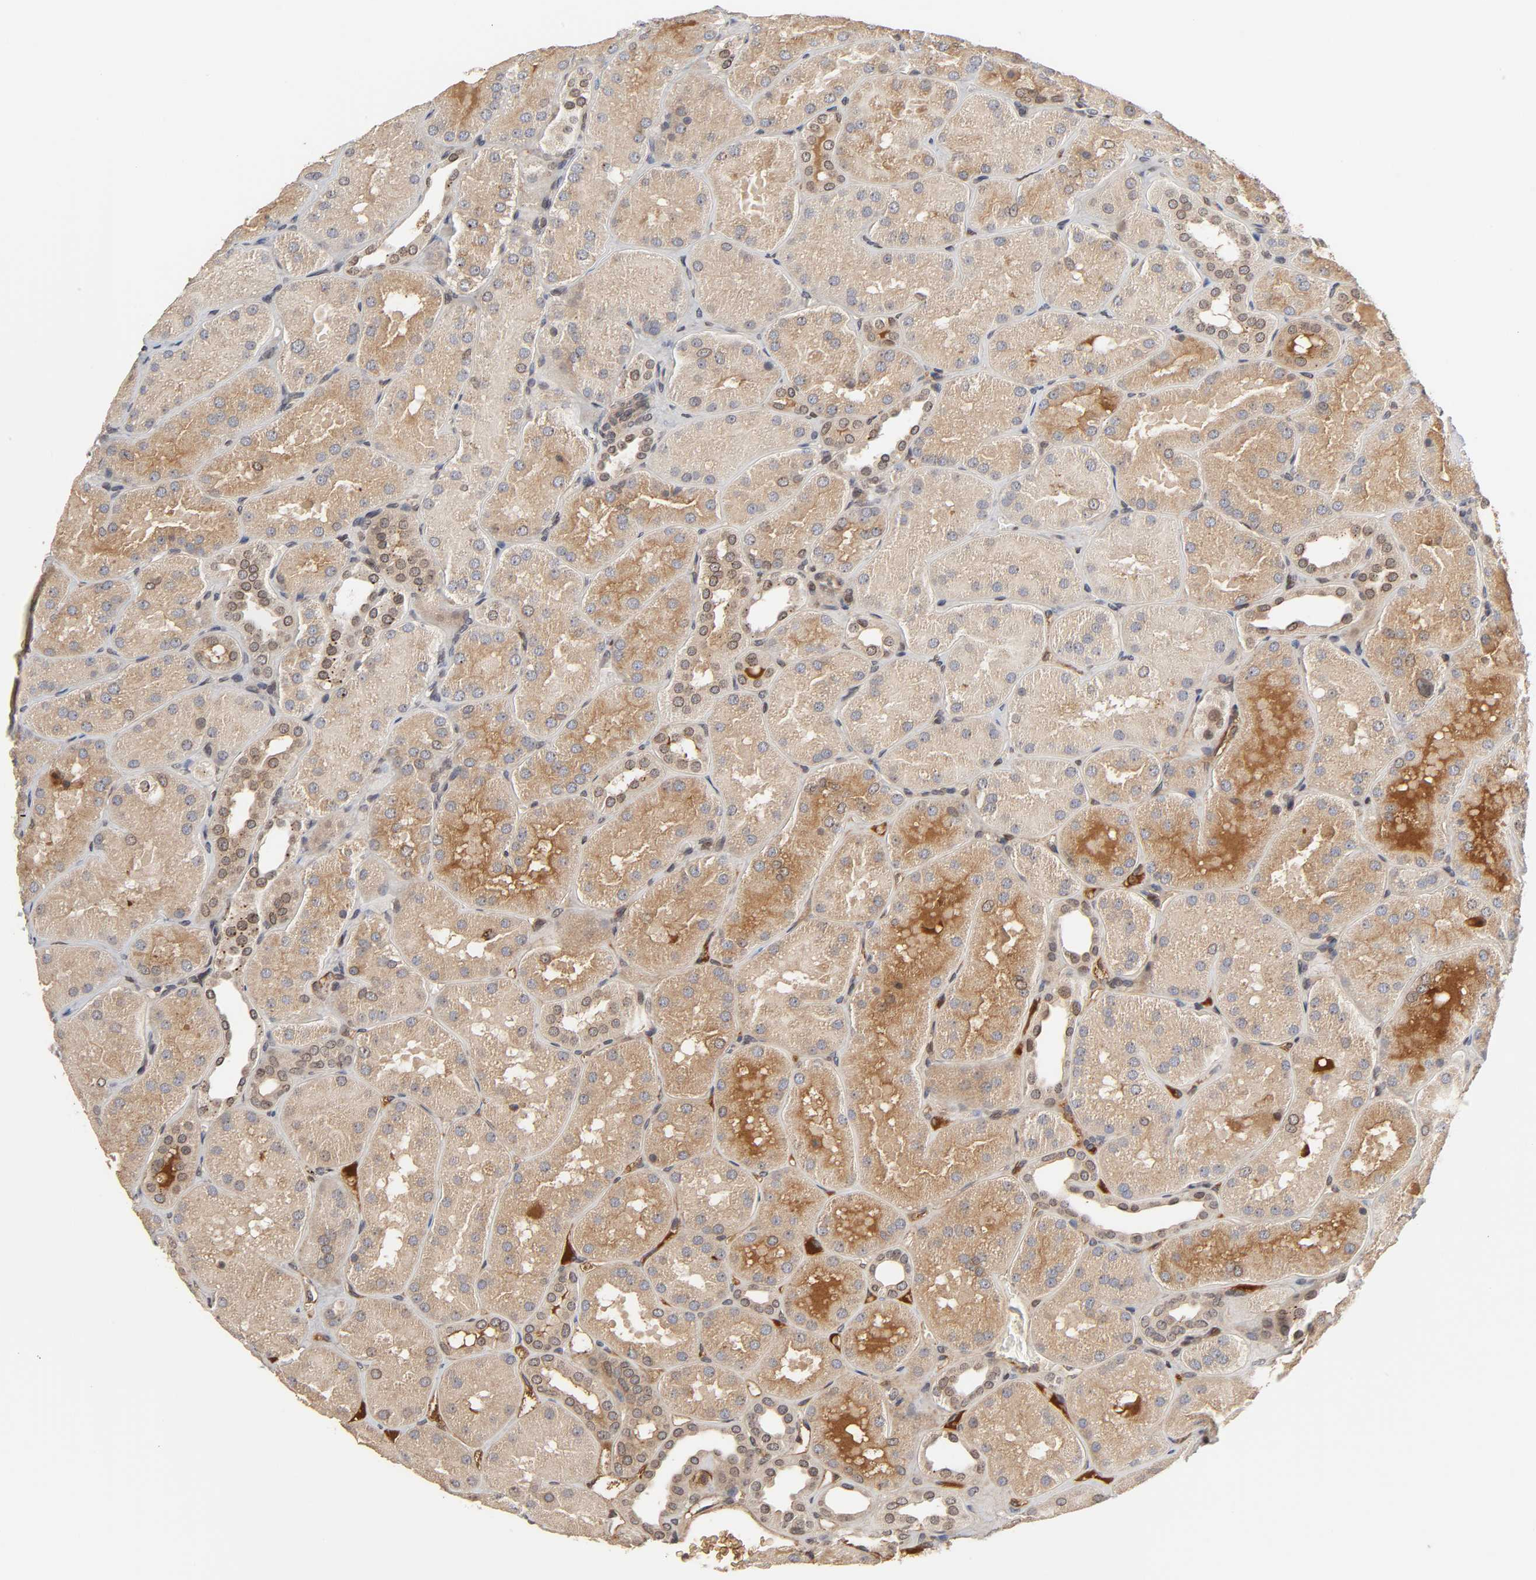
{"staining": {"intensity": "moderate", "quantity": ">75%", "location": "cytoplasmic/membranous,nuclear"}, "tissue": "kidney", "cell_type": "Cells in glomeruli", "image_type": "normal", "snomed": [{"axis": "morphology", "description": "Normal tissue, NOS"}, {"axis": "topography", "description": "Kidney"}], "caption": "The image exhibits immunohistochemical staining of normal kidney. There is moderate cytoplasmic/membranous,nuclear staining is present in about >75% of cells in glomeruli.", "gene": "CPN2", "patient": {"sex": "male", "age": 28}}